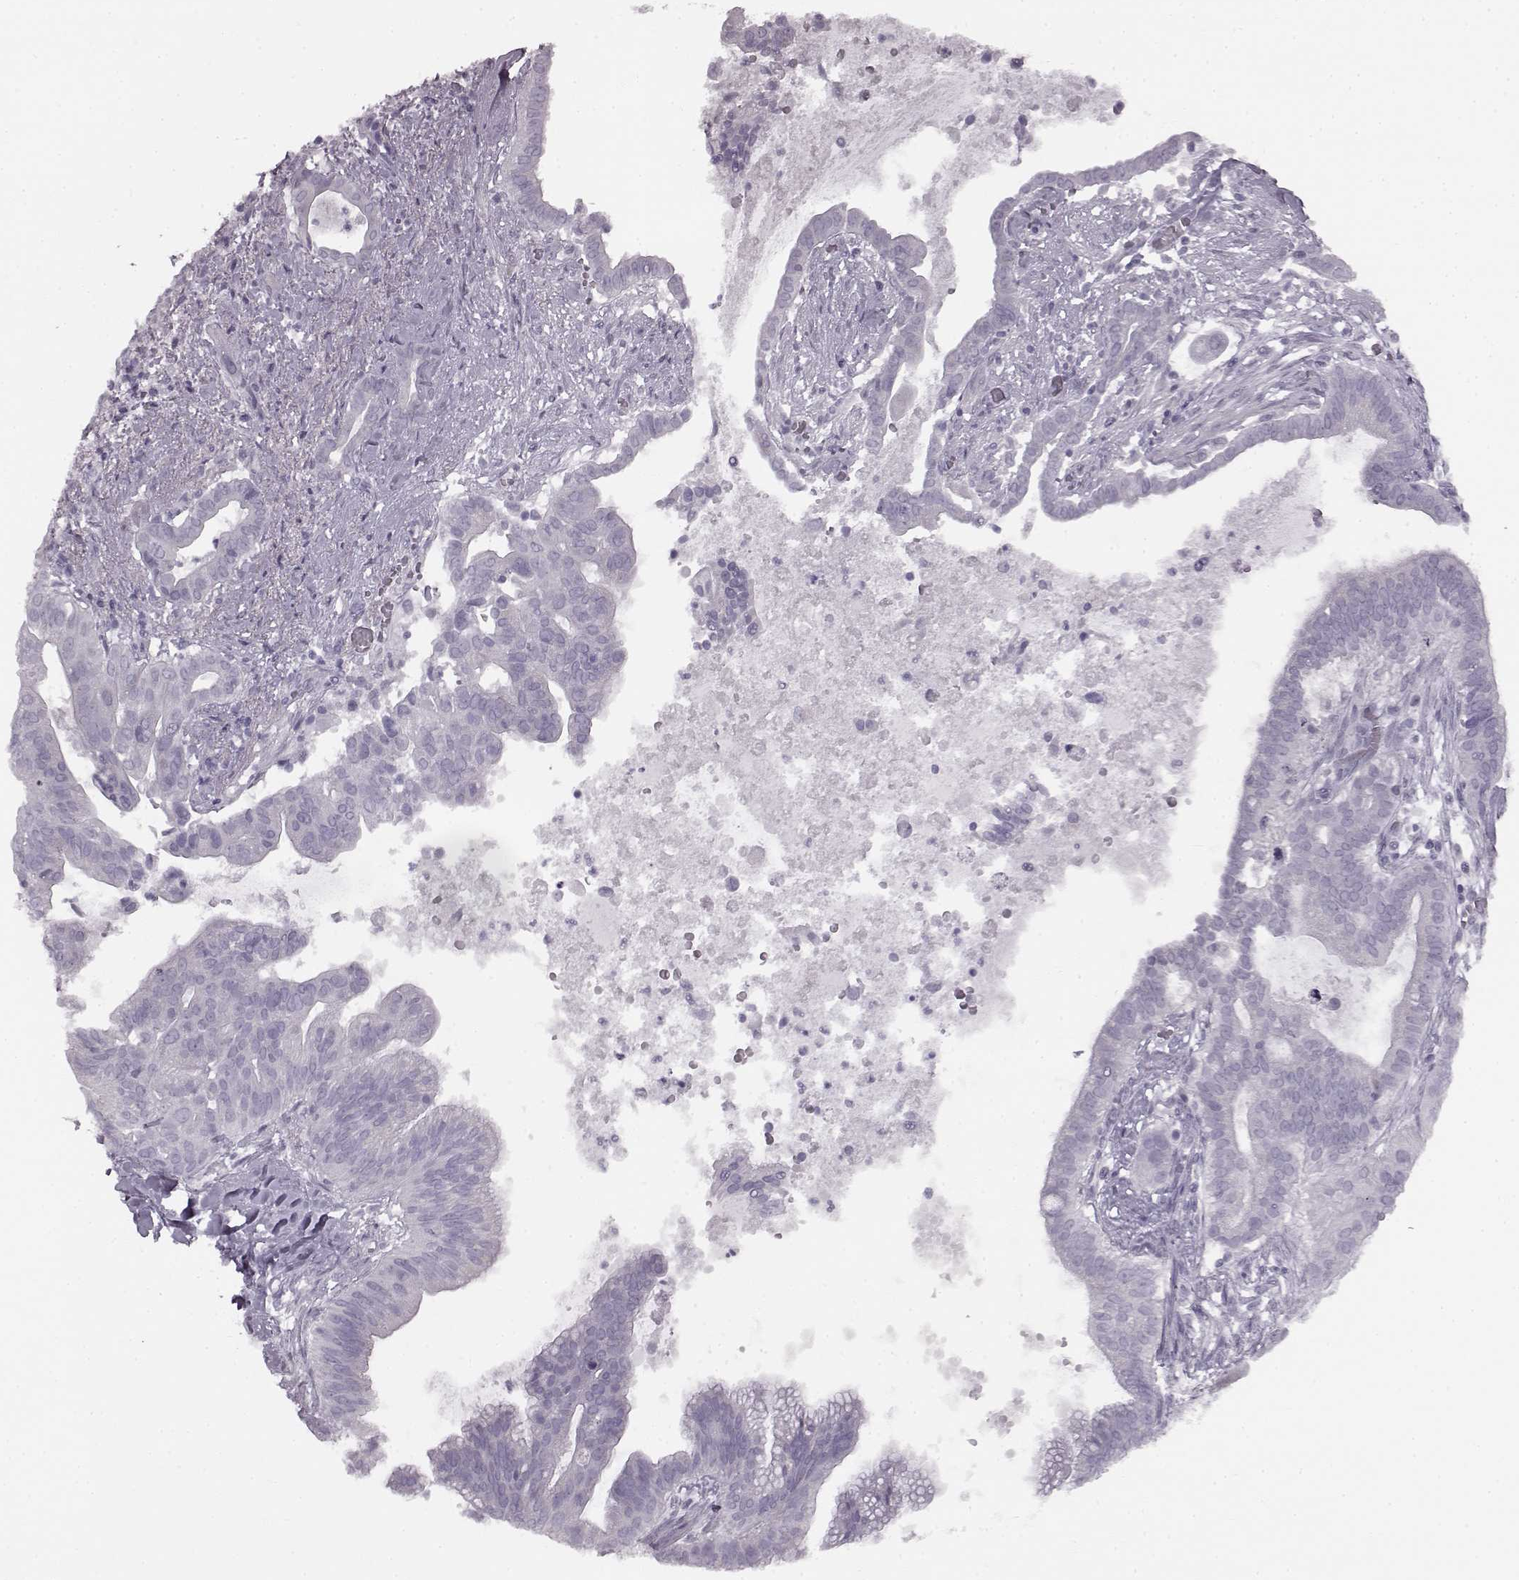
{"staining": {"intensity": "negative", "quantity": "none", "location": "none"}, "tissue": "pancreatic cancer", "cell_type": "Tumor cells", "image_type": "cancer", "snomed": [{"axis": "morphology", "description": "Adenocarcinoma, NOS"}, {"axis": "topography", "description": "Pancreas"}], "caption": "Human pancreatic adenocarcinoma stained for a protein using immunohistochemistry shows no positivity in tumor cells.", "gene": "SEMG2", "patient": {"sex": "male", "age": 61}}